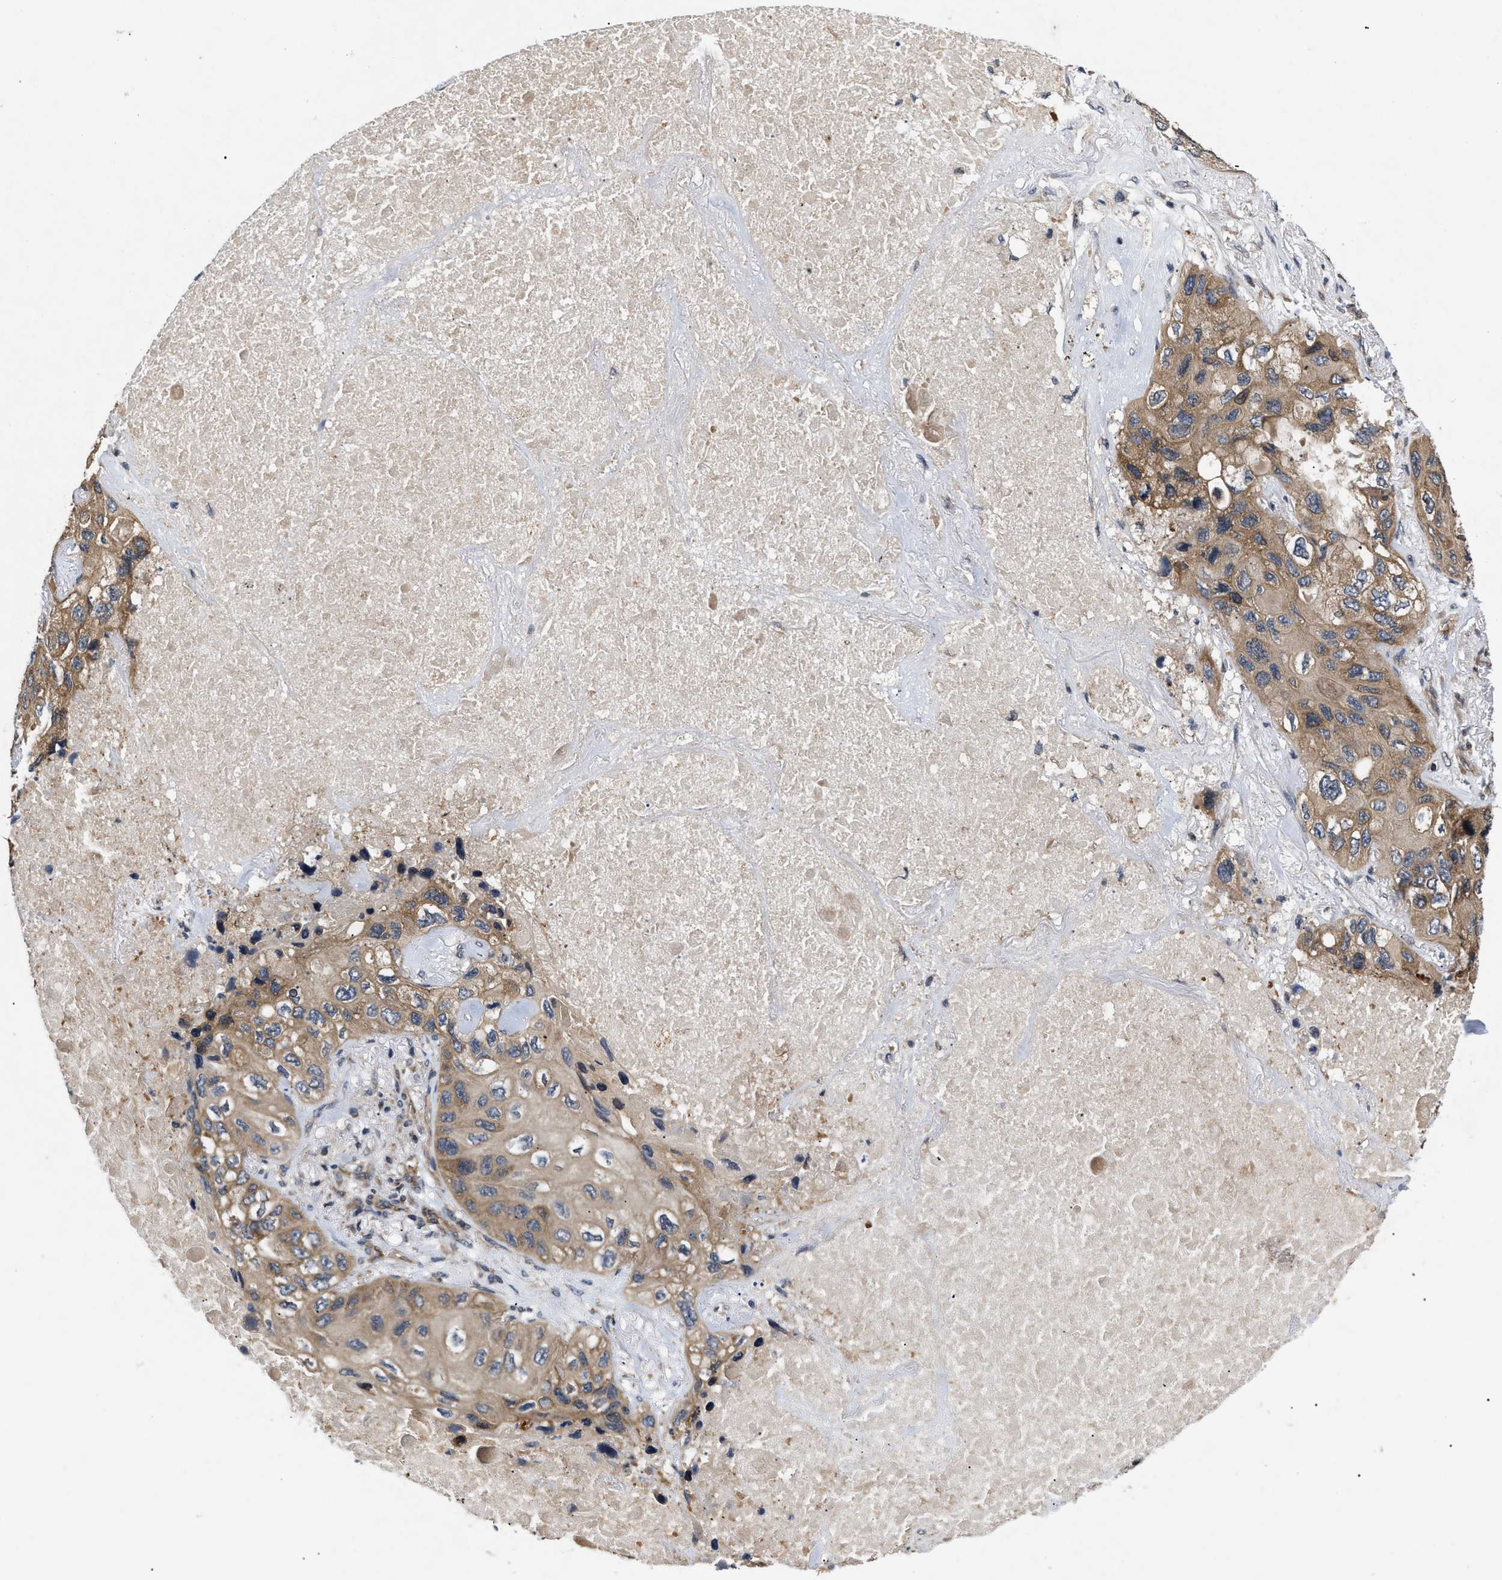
{"staining": {"intensity": "moderate", "quantity": ">75%", "location": "cytoplasmic/membranous"}, "tissue": "lung cancer", "cell_type": "Tumor cells", "image_type": "cancer", "snomed": [{"axis": "morphology", "description": "Squamous cell carcinoma, NOS"}, {"axis": "topography", "description": "Lung"}], "caption": "Human lung squamous cell carcinoma stained with a brown dye exhibits moderate cytoplasmic/membranous positive staining in approximately >75% of tumor cells.", "gene": "HMGCR", "patient": {"sex": "female", "age": 73}}